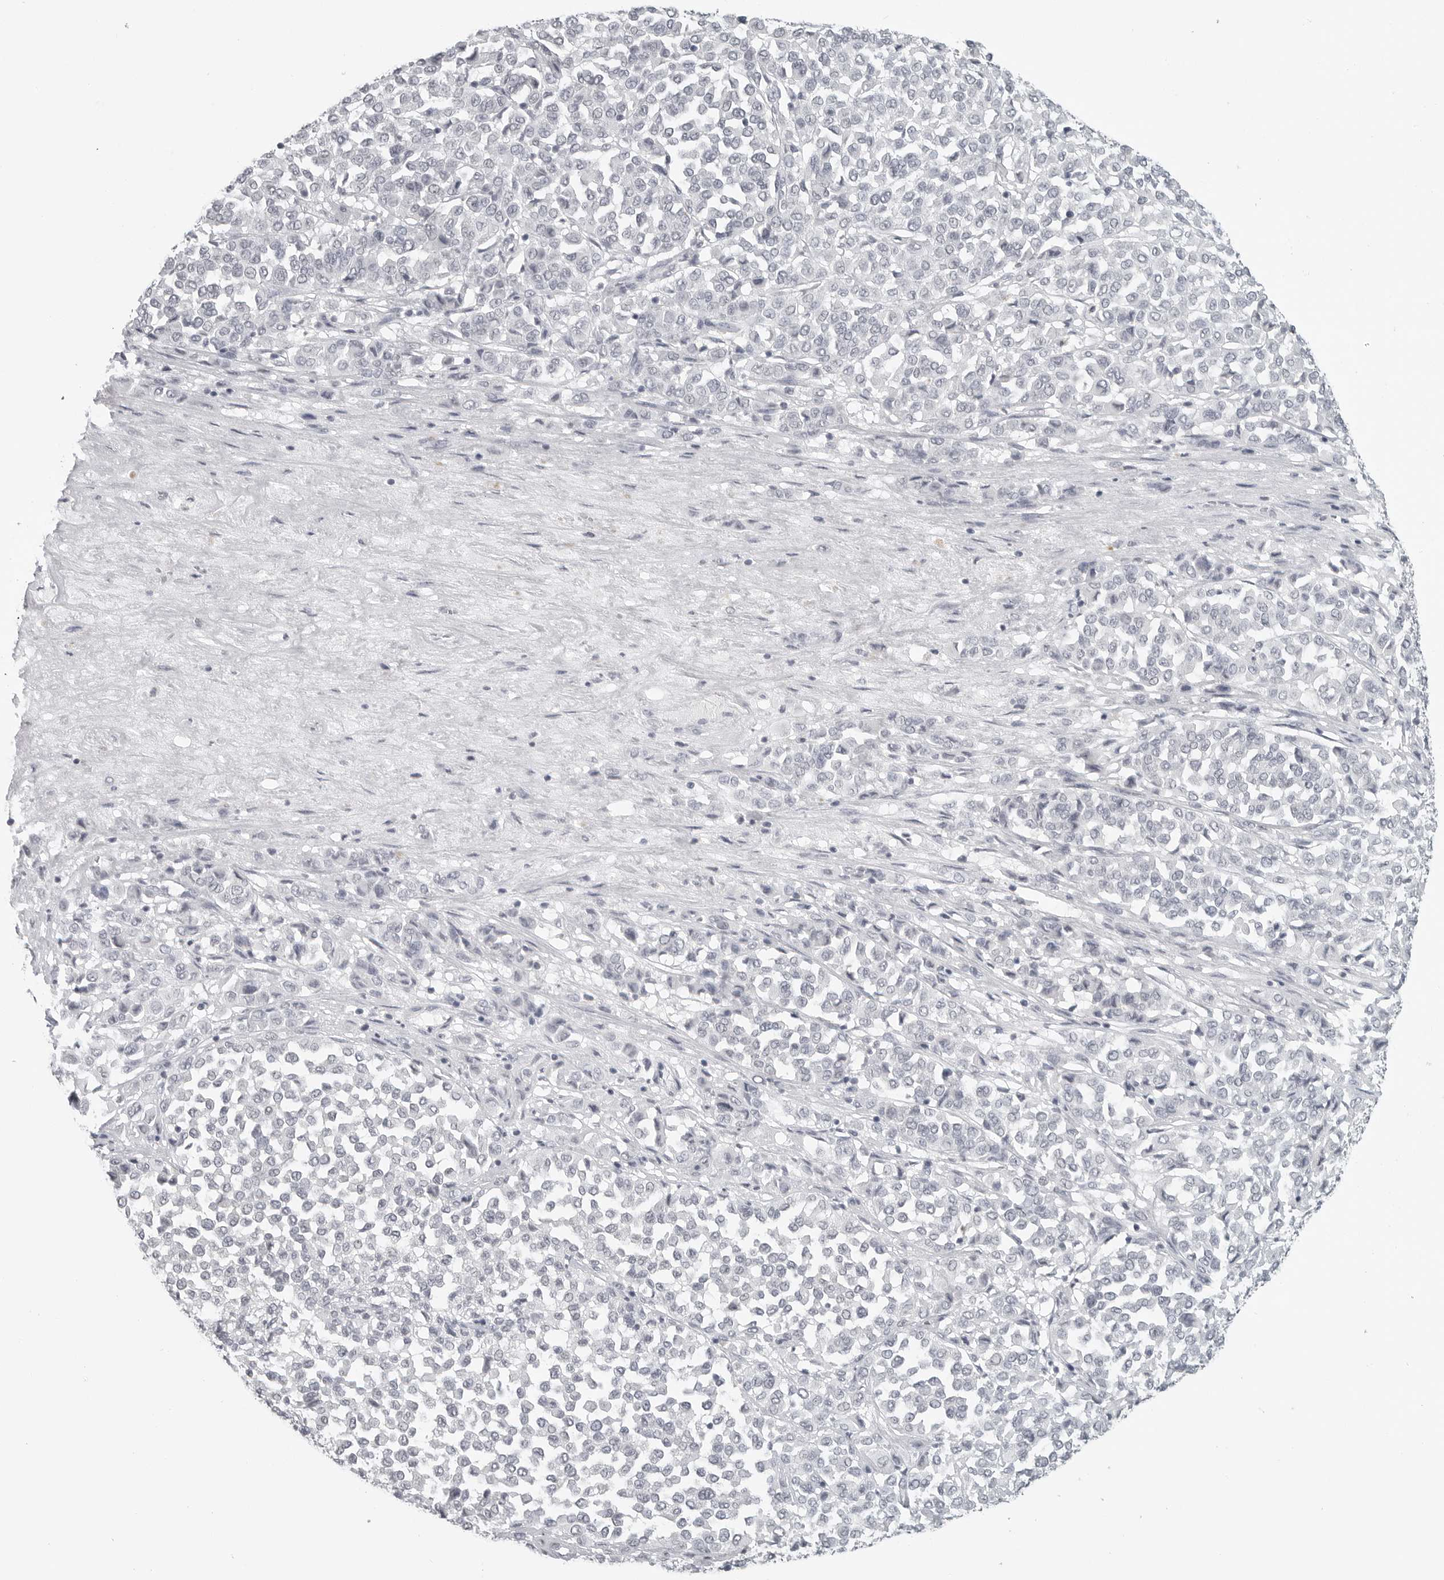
{"staining": {"intensity": "negative", "quantity": "none", "location": "none"}, "tissue": "melanoma", "cell_type": "Tumor cells", "image_type": "cancer", "snomed": [{"axis": "morphology", "description": "Malignant melanoma, Metastatic site"}, {"axis": "topography", "description": "Pancreas"}], "caption": "Immunohistochemical staining of malignant melanoma (metastatic site) exhibits no significant positivity in tumor cells.", "gene": "BPIFA1", "patient": {"sex": "female", "age": 30}}